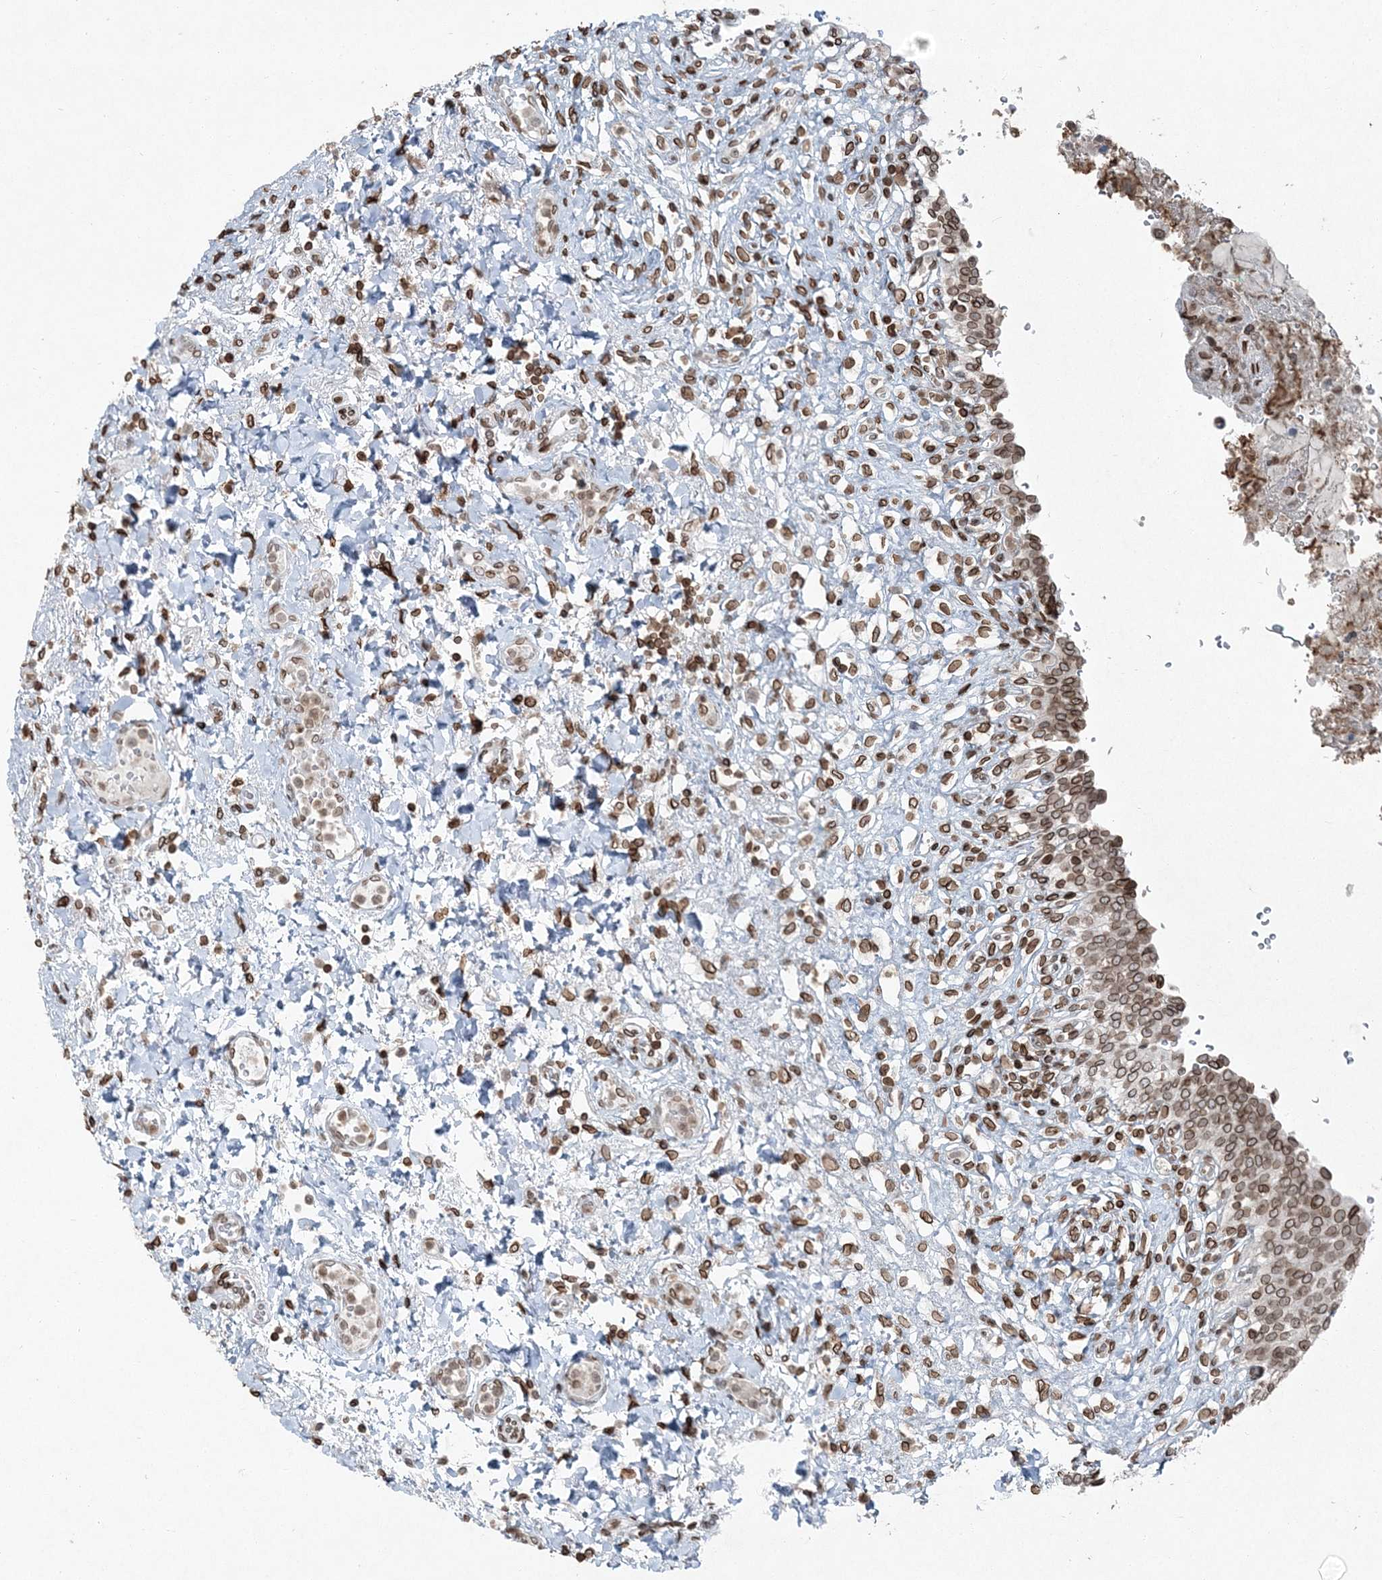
{"staining": {"intensity": "moderate", "quantity": ">75%", "location": "cytoplasmic/membranous,nuclear"}, "tissue": "urinary bladder", "cell_type": "Urothelial cells", "image_type": "normal", "snomed": [{"axis": "morphology", "description": "Urothelial carcinoma, High grade"}, {"axis": "topography", "description": "Urinary bladder"}], "caption": "A brown stain shows moderate cytoplasmic/membranous,nuclear expression of a protein in urothelial cells of unremarkable urinary bladder.", "gene": "GJD4", "patient": {"sex": "male", "age": 46}}